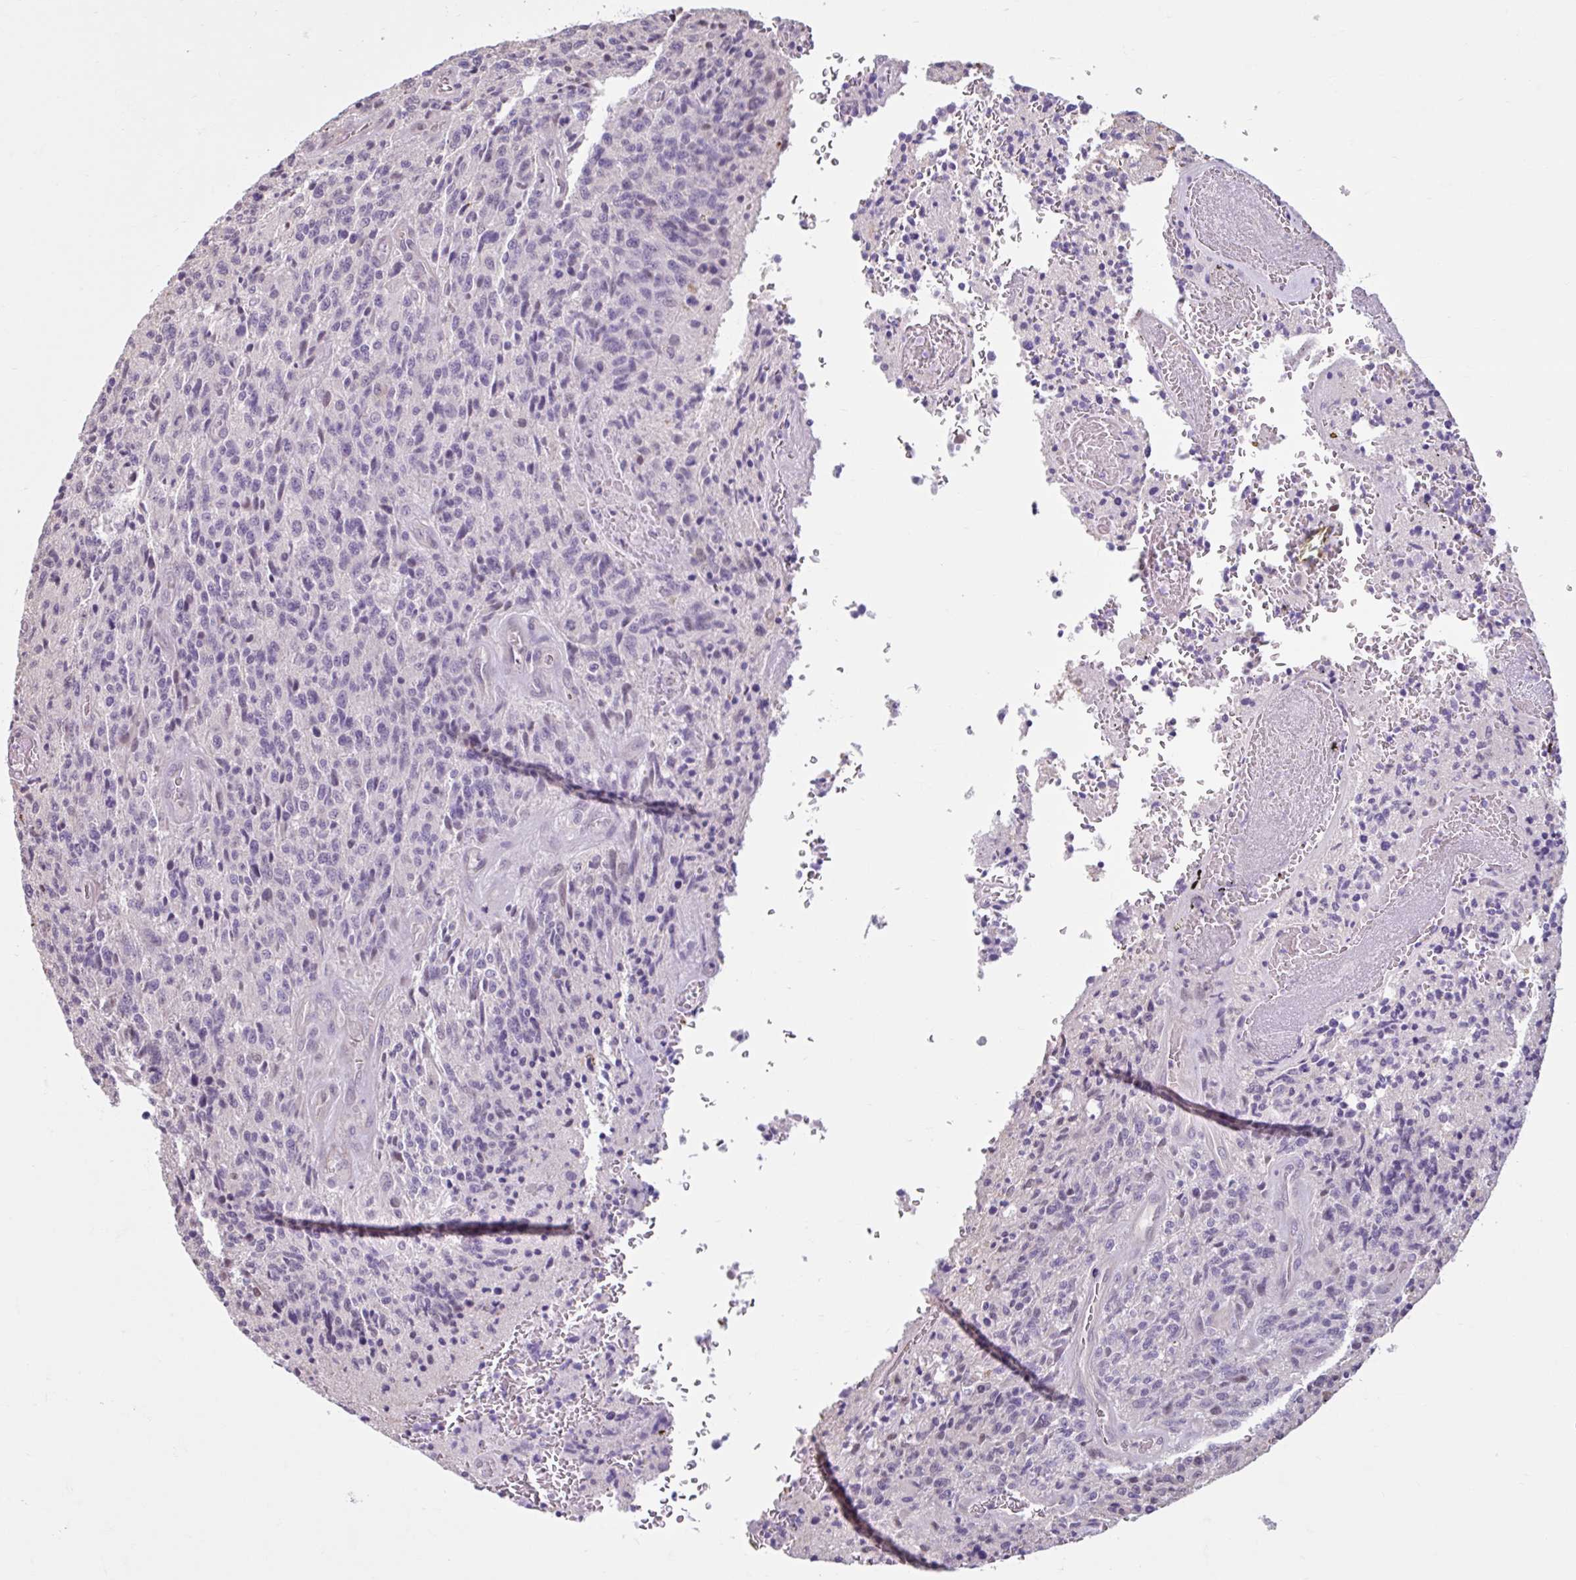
{"staining": {"intensity": "negative", "quantity": "none", "location": "none"}, "tissue": "glioma", "cell_type": "Tumor cells", "image_type": "cancer", "snomed": [{"axis": "morphology", "description": "Glioma, malignant, High grade"}, {"axis": "topography", "description": "Brain"}], "caption": "Malignant high-grade glioma was stained to show a protein in brown. There is no significant expression in tumor cells.", "gene": "CDH19", "patient": {"sex": "male", "age": 36}}